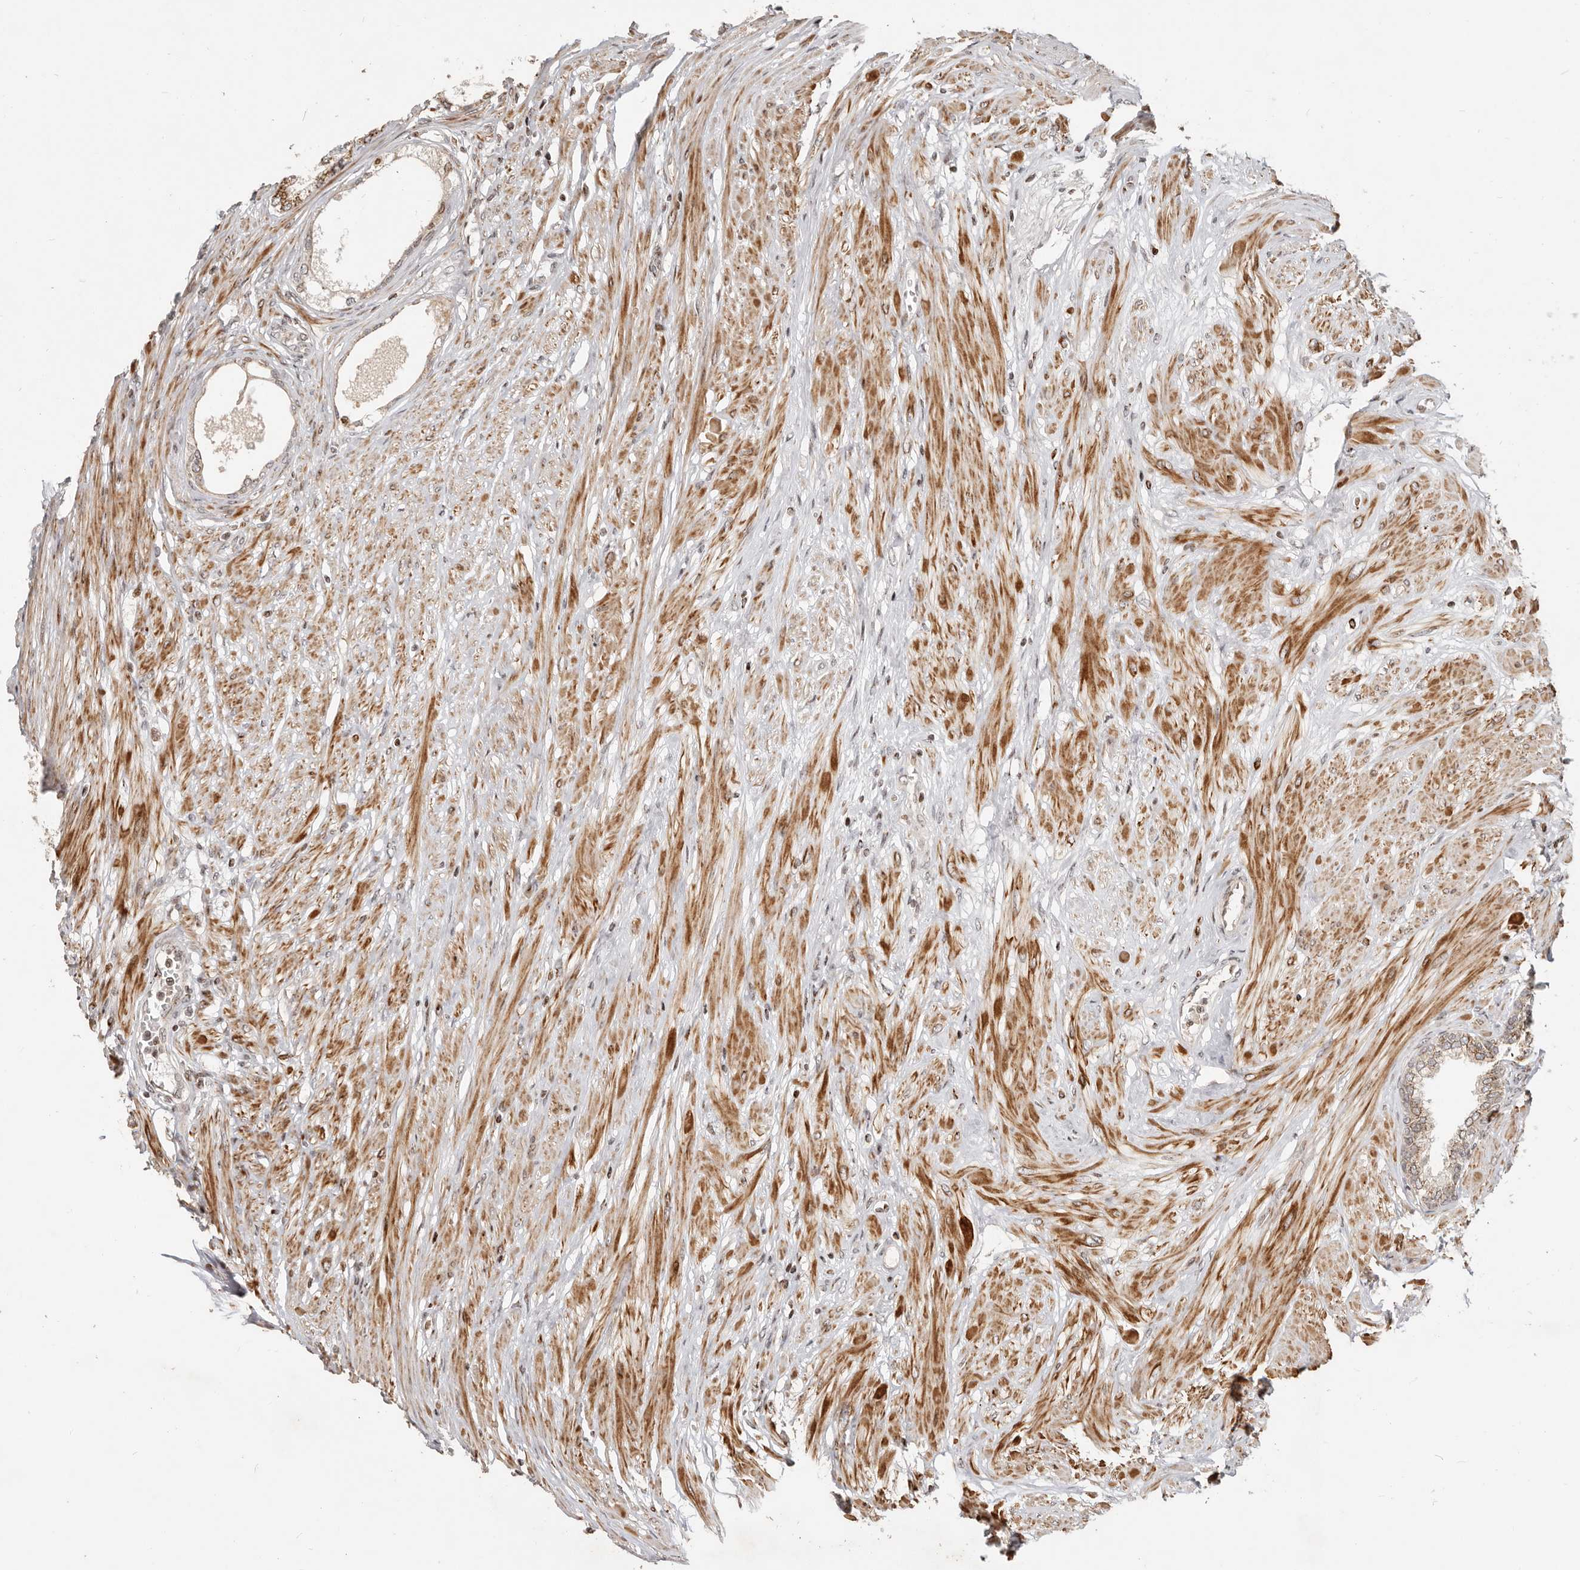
{"staining": {"intensity": "moderate", "quantity": ">75%", "location": "cytoplasmic/membranous"}, "tissue": "prostate", "cell_type": "Glandular cells", "image_type": "normal", "snomed": [{"axis": "morphology", "description": "Normal tissue, NOS"}, {"axis": "morphology", "description": "Urothelial carcinoma, Low grade"}, {"axis": "topography", "description": "Urinary bladder"}, {"axis": "topography", "description": "Prostate"}], "caption": "This histopathology image exhibits immunohistochemistry staining of normal human prostate, with medium moderate cytoplasmic/membranous staining in about >75% of glandular cells.", "gene": "TRIM4", "patient": {"sex": "male", "age": 60}}